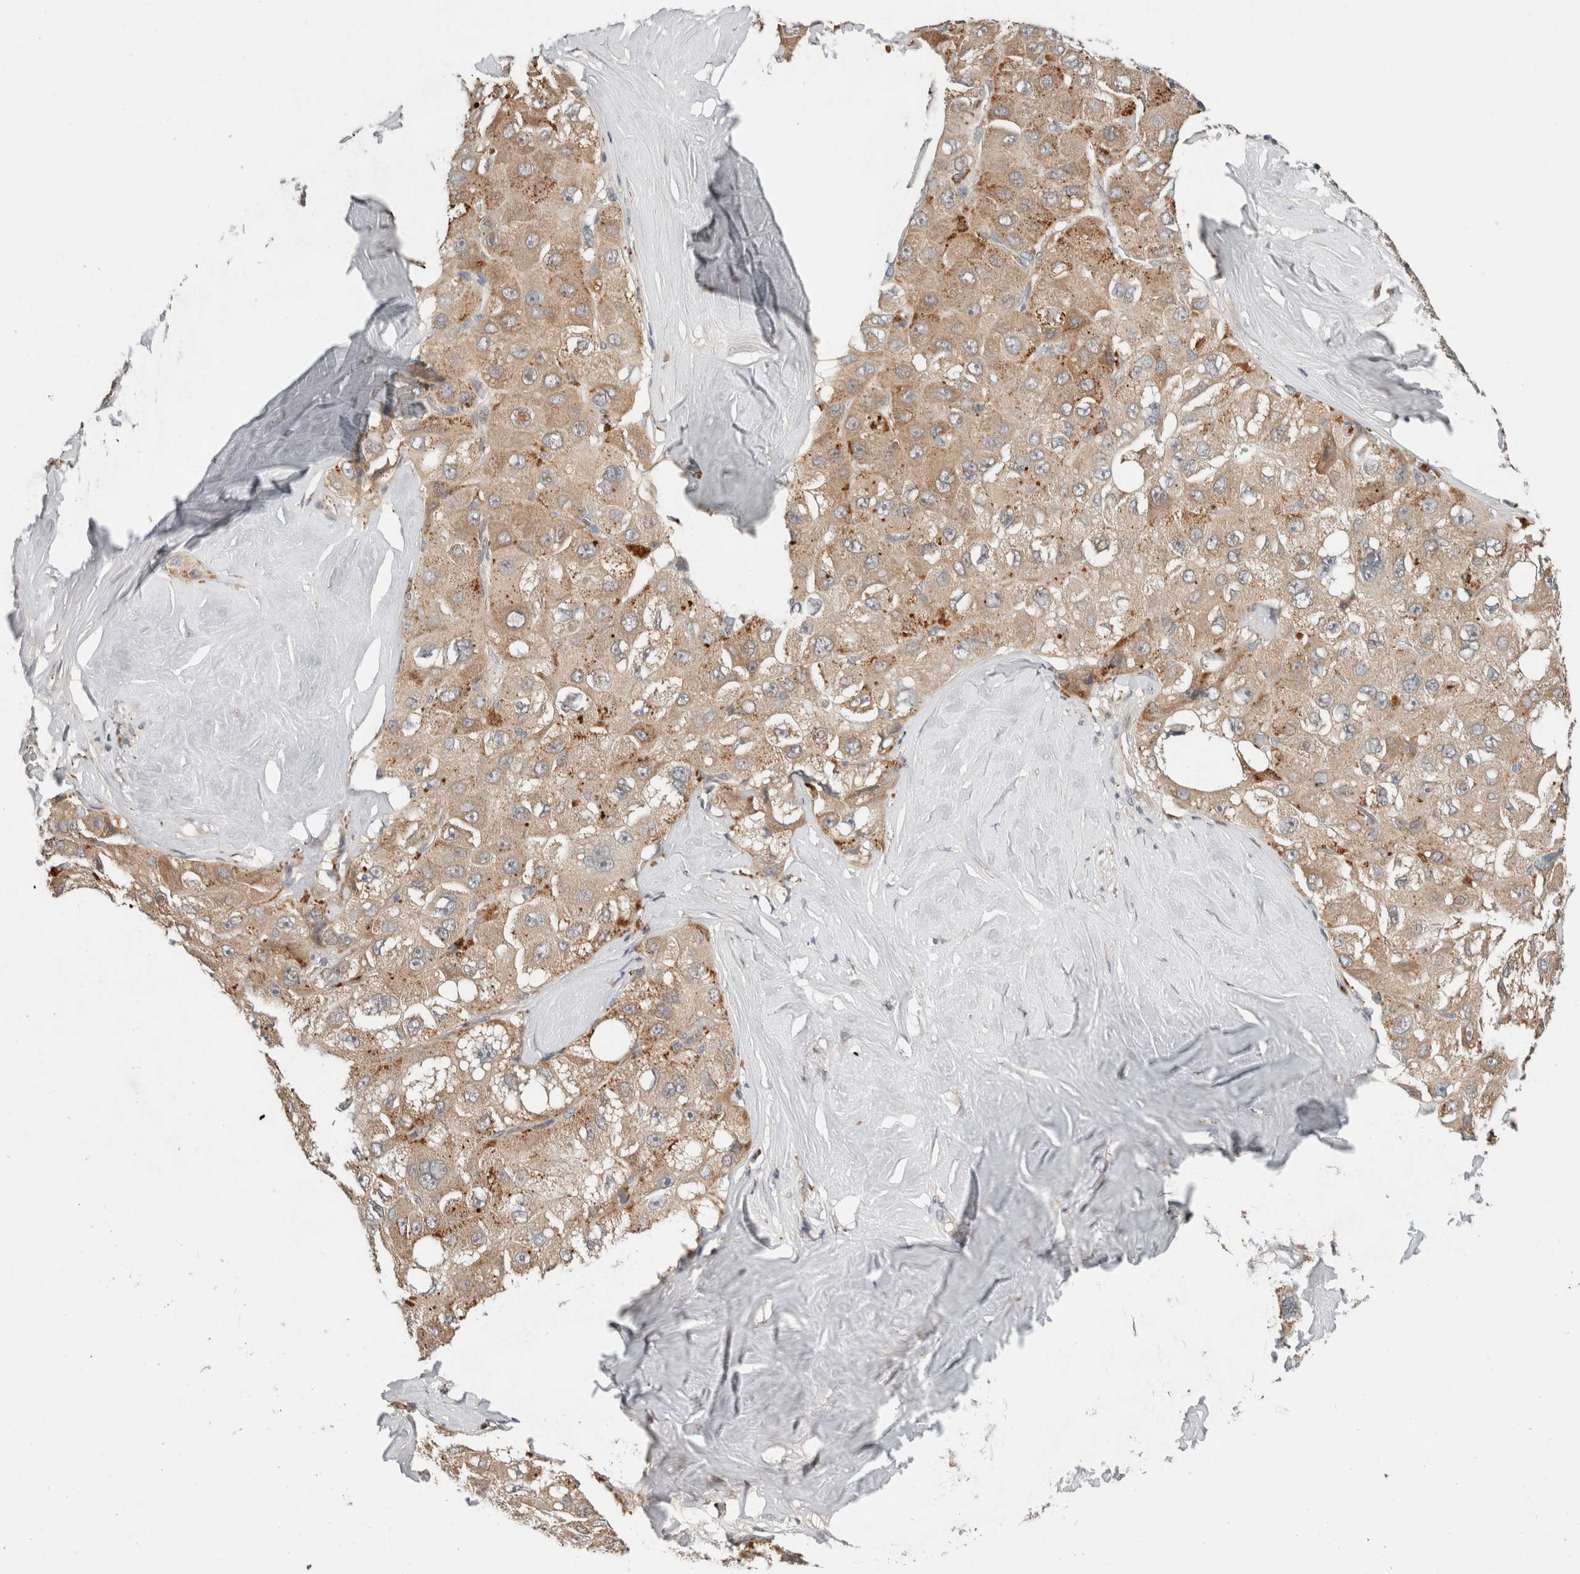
{"staining": {"intensity": "moderate", "quantity": ">75%", "location": "cytoplasmic/membranous"}, "tissue": "liver cancer", "cell_type": "Tumor cells", "image_type": "cancer", "snomed": [{"axis": "morphology", "description": "Carcinoma, Hepatocellular, NOS"}, {"axis": "topography", "description": "Liver"}], "caption": "A medium amount of moderate cytoplasmic/membranous expression is present in approximately >75% of tumor cells in liver cancer tissue. (DAB (3,3'-diaminobenzidine) = brown stain, brightfield microscopy at high magnification).", "gene": "SGK1", "patient": {"sex": "male", "age": 80}}